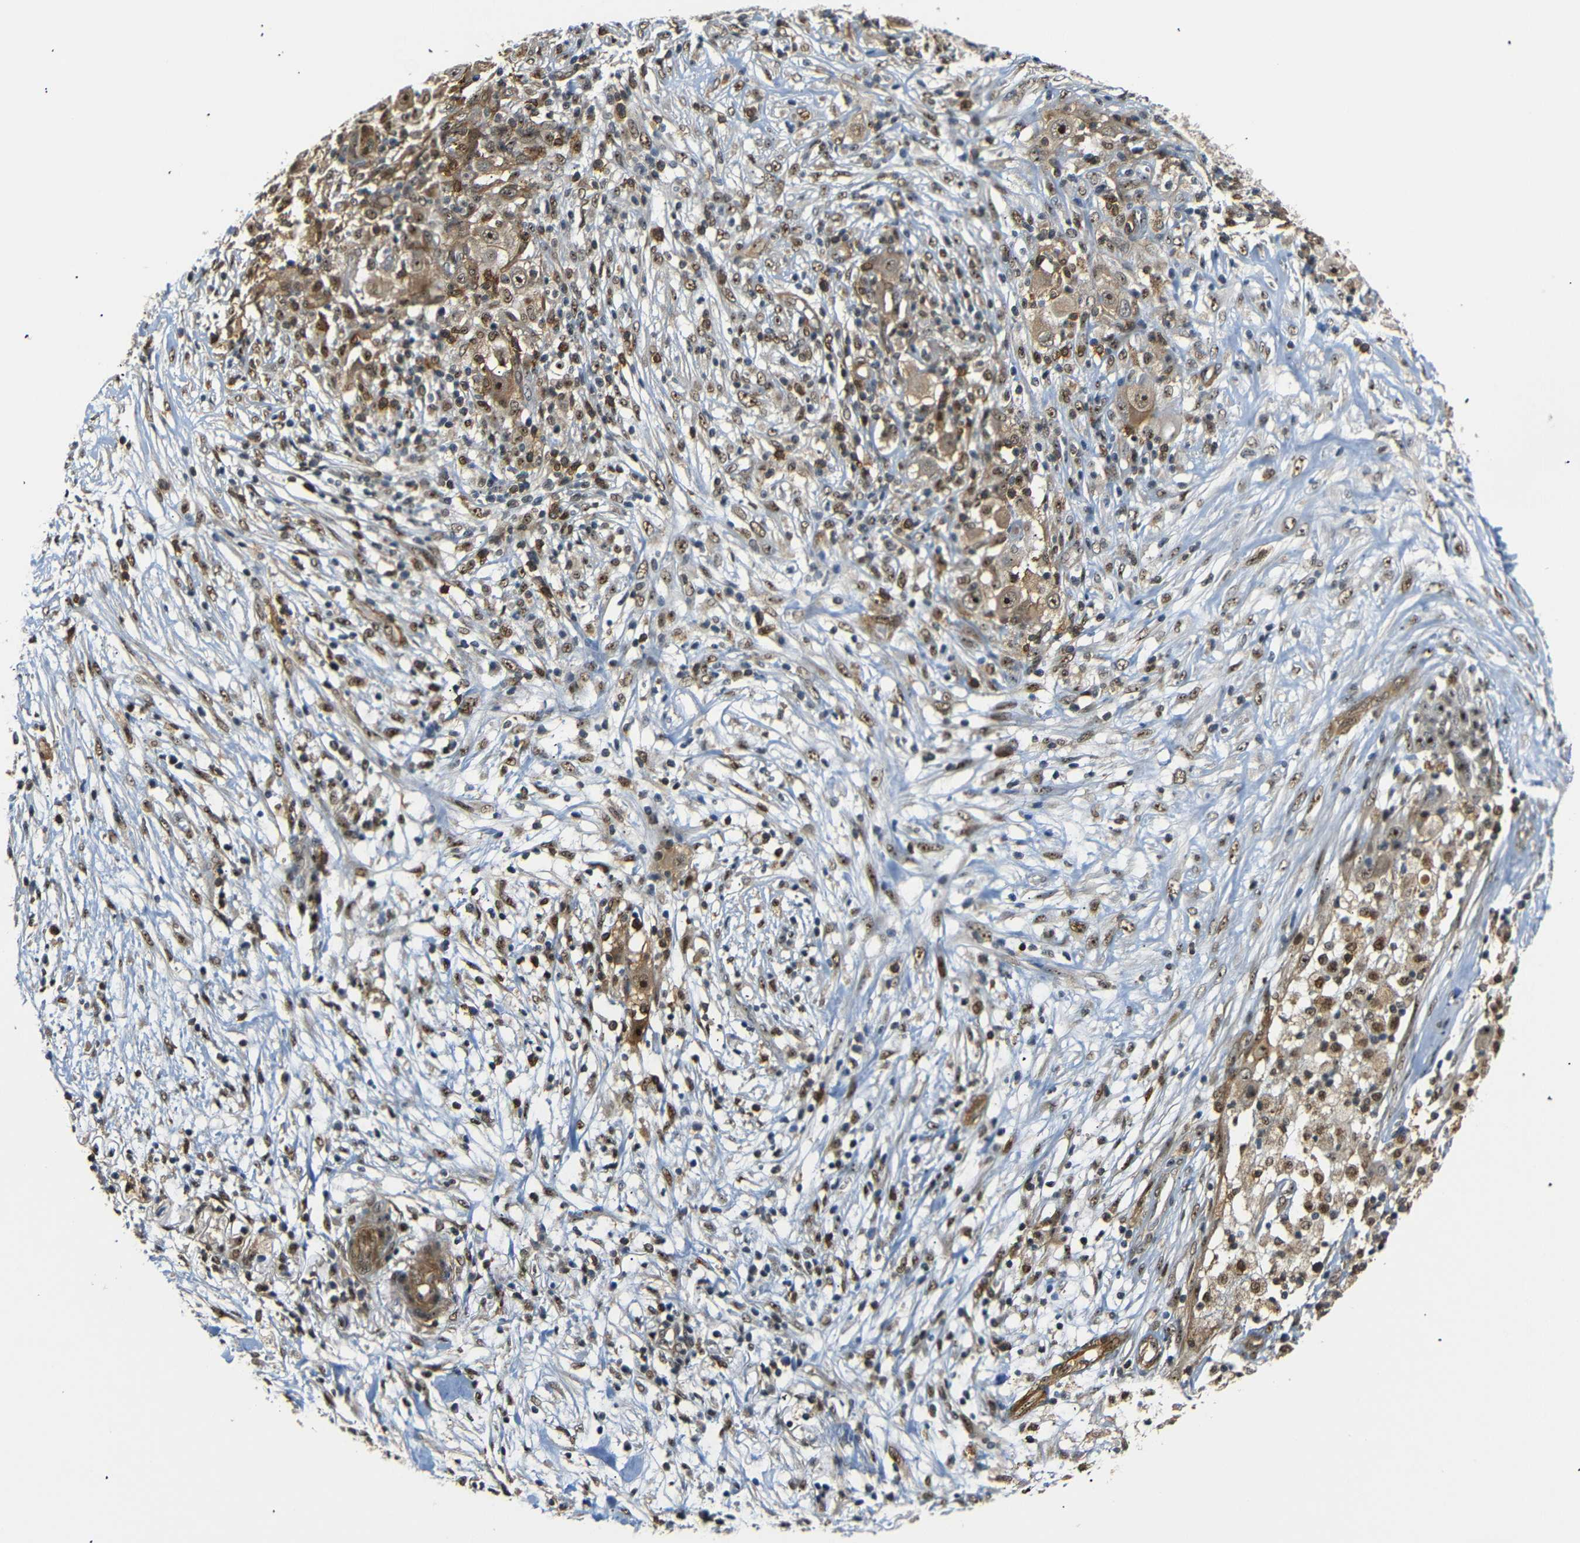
{"staining": {"intensity": "moderate", "quantity": "25%-75%", "location": "cytoplasmic/membranous,nuclear"}, "tissue": "ovarian cancer", "cell_type": "Tumor cells", "image_type": "cancer", "snomed": [{"axis": "morphology", "description": "Carcinoma, endometroid"}, {"axis": "topography", "description": "Ovary"}], "caption": "Approximately 25%-75% of tumor cells in ovarian cancer reveal moderate cytoplasmic/membranous and nuclear protein staining as visualized by brown immunohistochemical staining.", "gene": "PARN", "patient": {"sex": "female", "age": 42}}